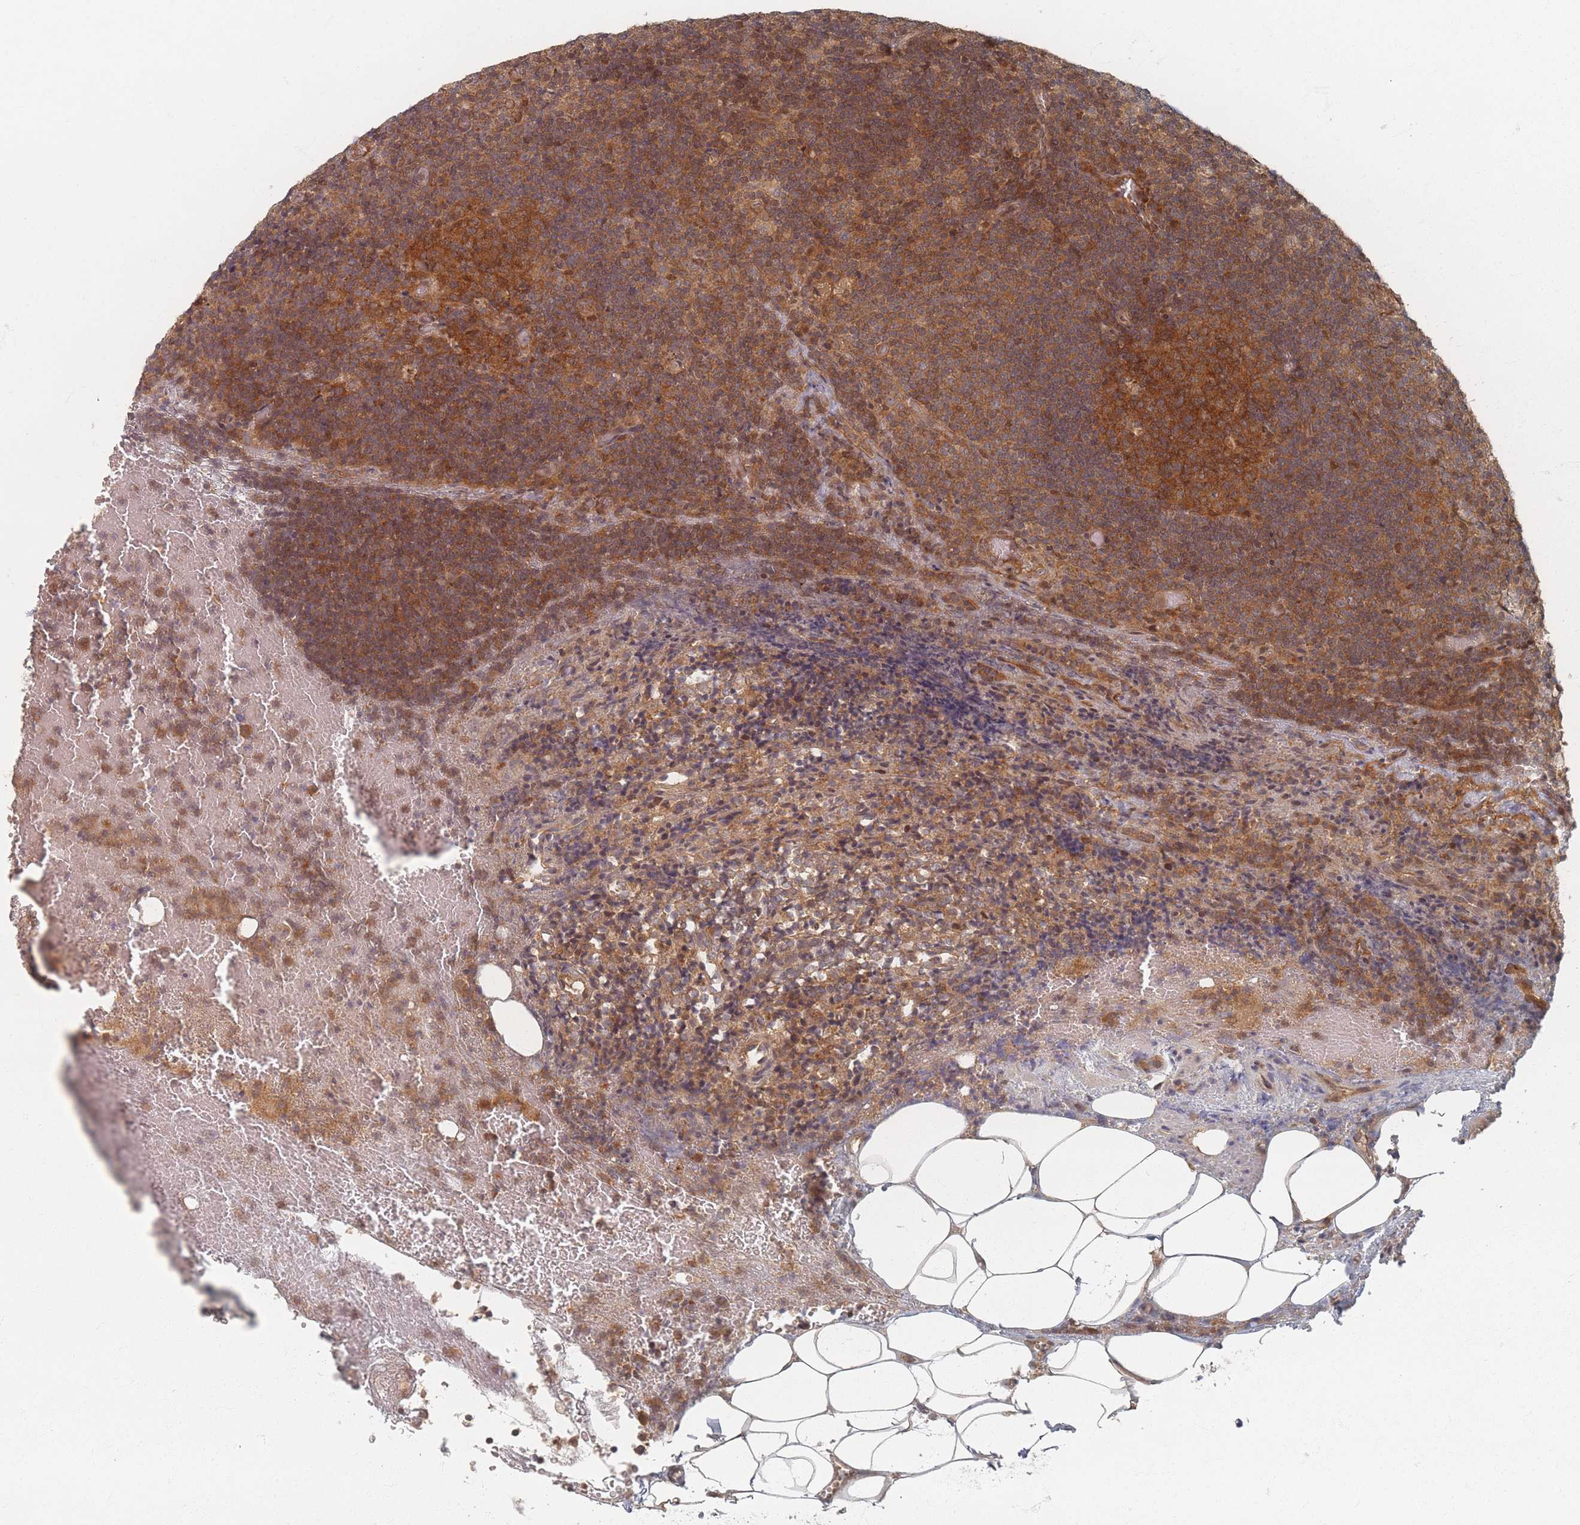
{"staining": {"intensity": "strong", "quantity": ">75%", "location": "cytoplasmic/membranous"}, "tissue": "lymph node", "cell_type": "Germinal center cells", "image_type": "normal", "snomed": [{"axis": "morphology", "description": "Normal tissue, NOS"}, {"axis": "topography", "description": "Lymph node"}], "caption": "Protein staining of benign lymph node reveals strong cytoplasmic/membranous positivity in approximately >75% of germinal center cells.", "gene": "PSMD9", "patient": {"sex": "male", "age": 58}}